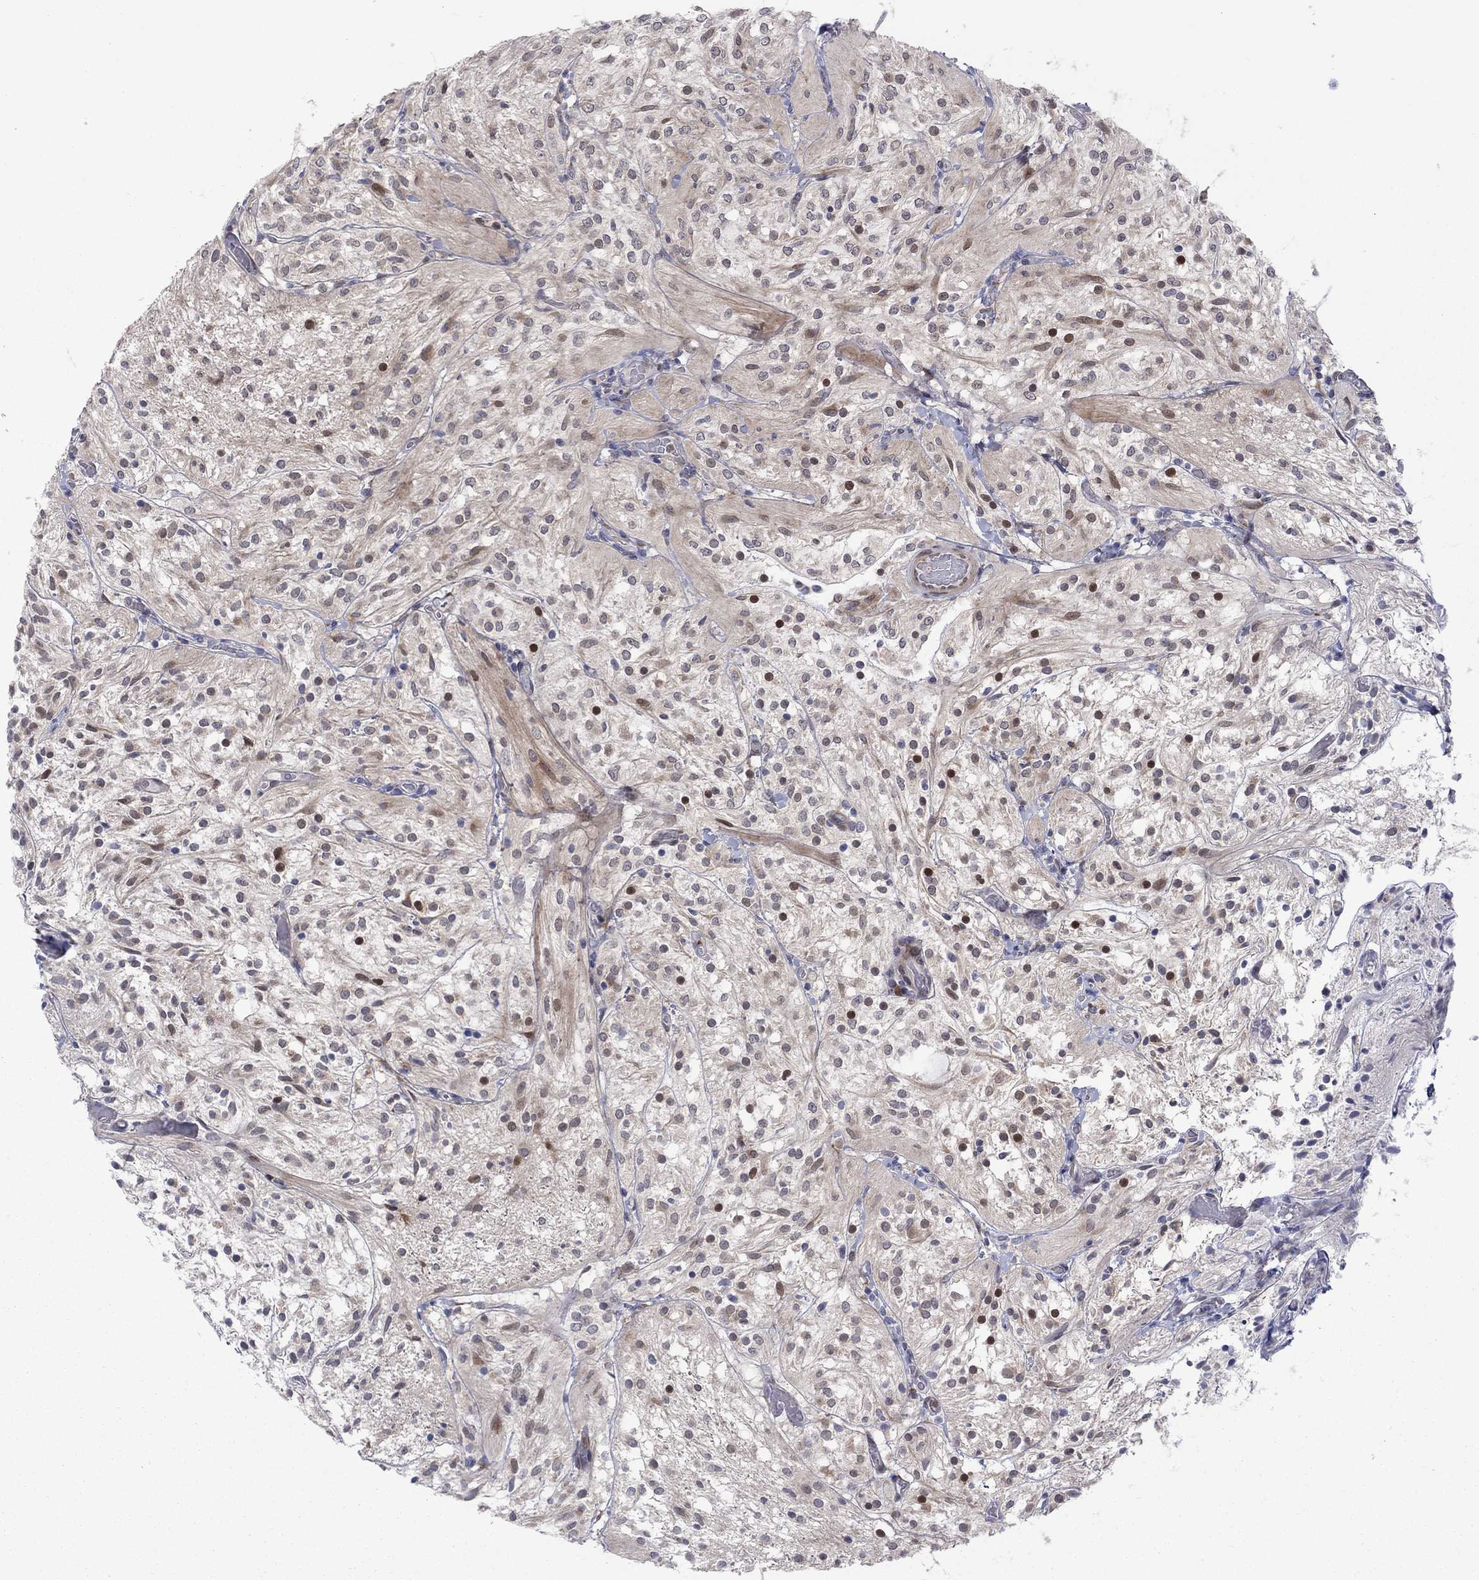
{"staining": {"intensity": "negative", "quantity": "none", "location": "none"}, "tissue": "glioma", "cell_type": "Tumor cells", "image_type": "cancer", "snomed": [{"axis": "morphology", "description": "Glioma, malignant, Low grade"}, {"axis": "topography", "description": "Brain"}], "caption": "This micrograph is of malignant glioma (low-grade) stained with immunohistochemistry (IHC) to label a protein in brown with the nuclei are counter-stained blue. There is no staining in tumor cells. Brightfield microscopy of immunohistochemistry (IHC) stained with DAB (3,3'-diaminobenzidine) (brown) and hematoxylin (blue), captured at high magnification.", "gene": "TTC21B", "patient": {"sex": "male", "age": 3}}